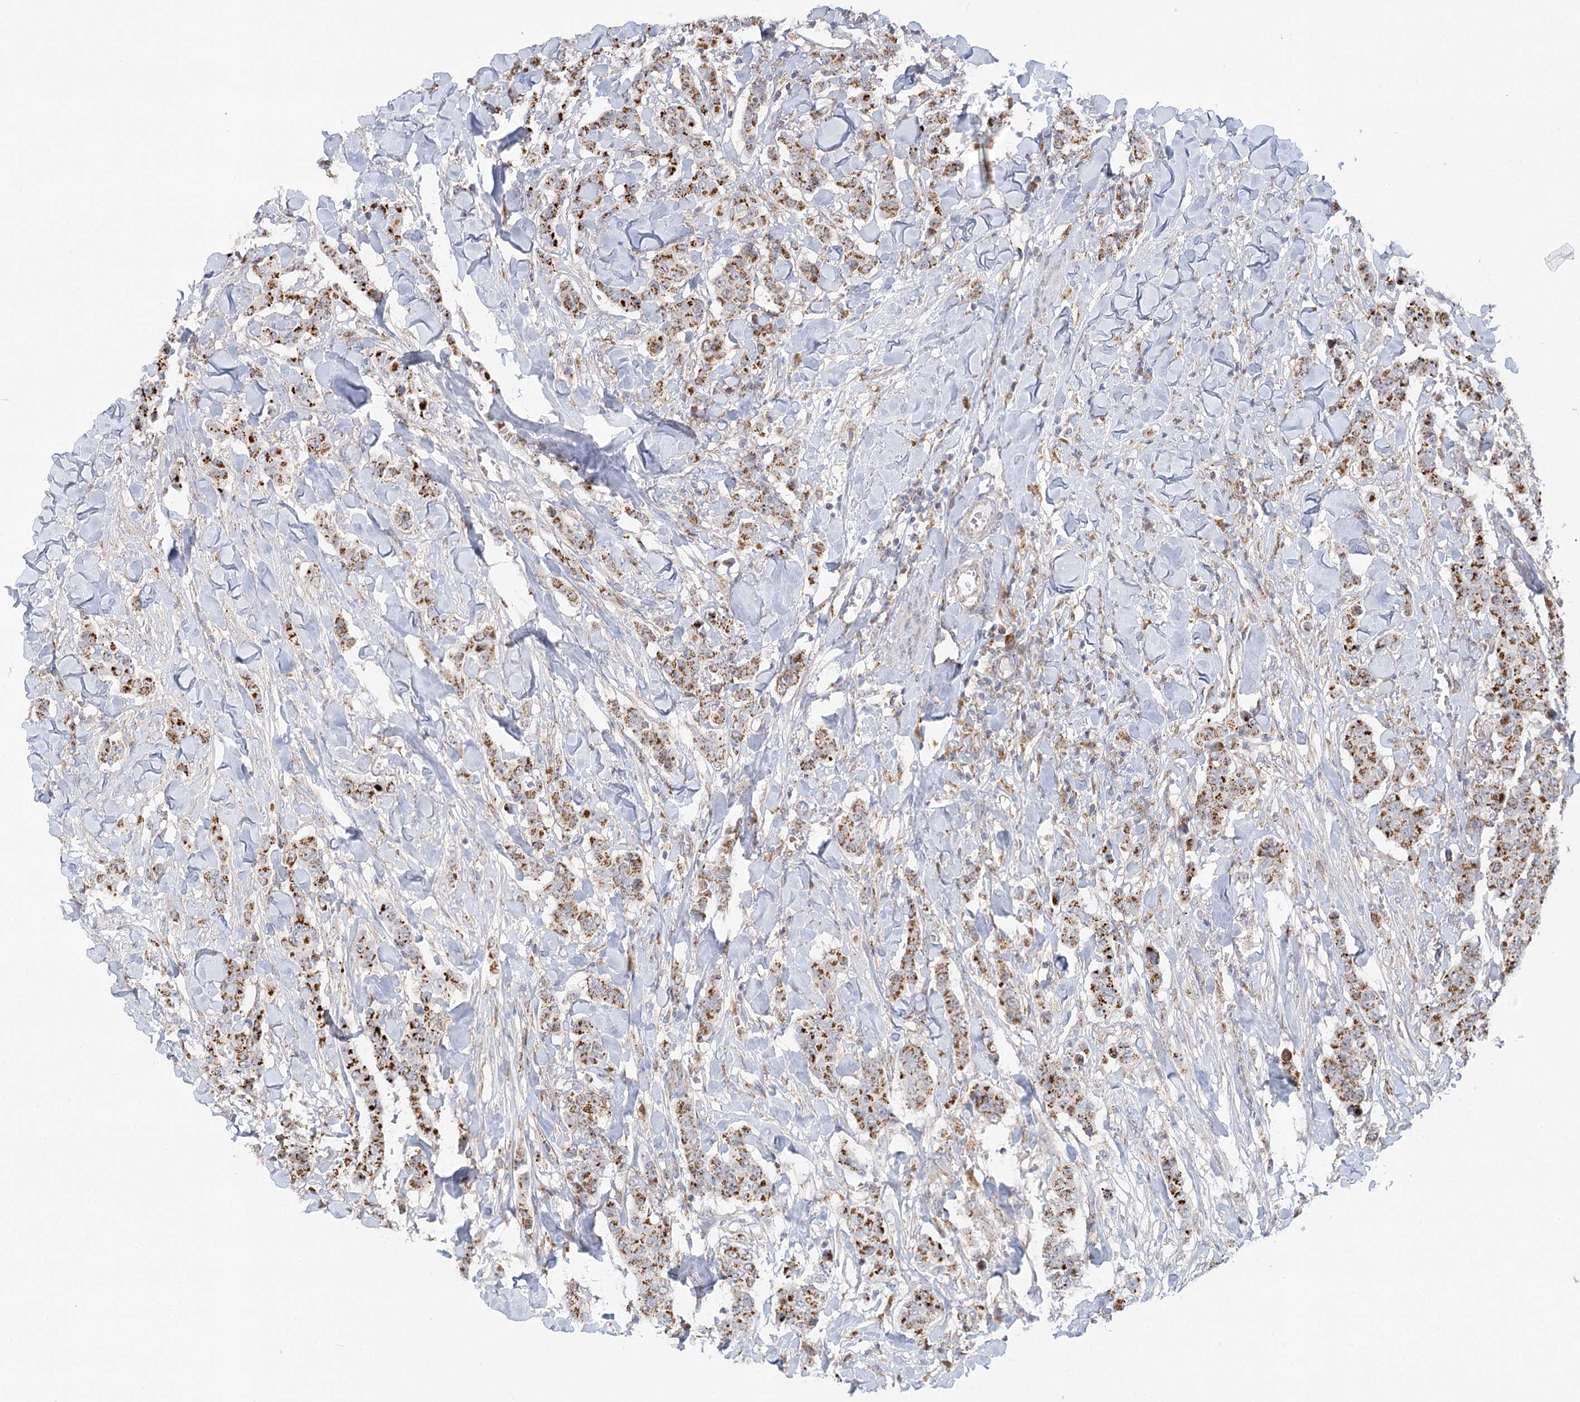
{"staining": {"intensity": "moderate", "quantity": ">75%", "location": "cytoplasmic/membranous"}, "tissue": "breast cancer", "cell_type": "Tumor cells", "image_type": "cancer", "snomed": [{"axis": "morphology", "description": "Duct carcinoma"}, {"axis": "topography", "description": "Breast"}], "caption": "Breast cancer stained for a protein exhibits moderate cytoplasmic/membranous positivity in tumor cells.", "gene": "TAS1R1", "patient": {"sex": "female", "age": 40}}